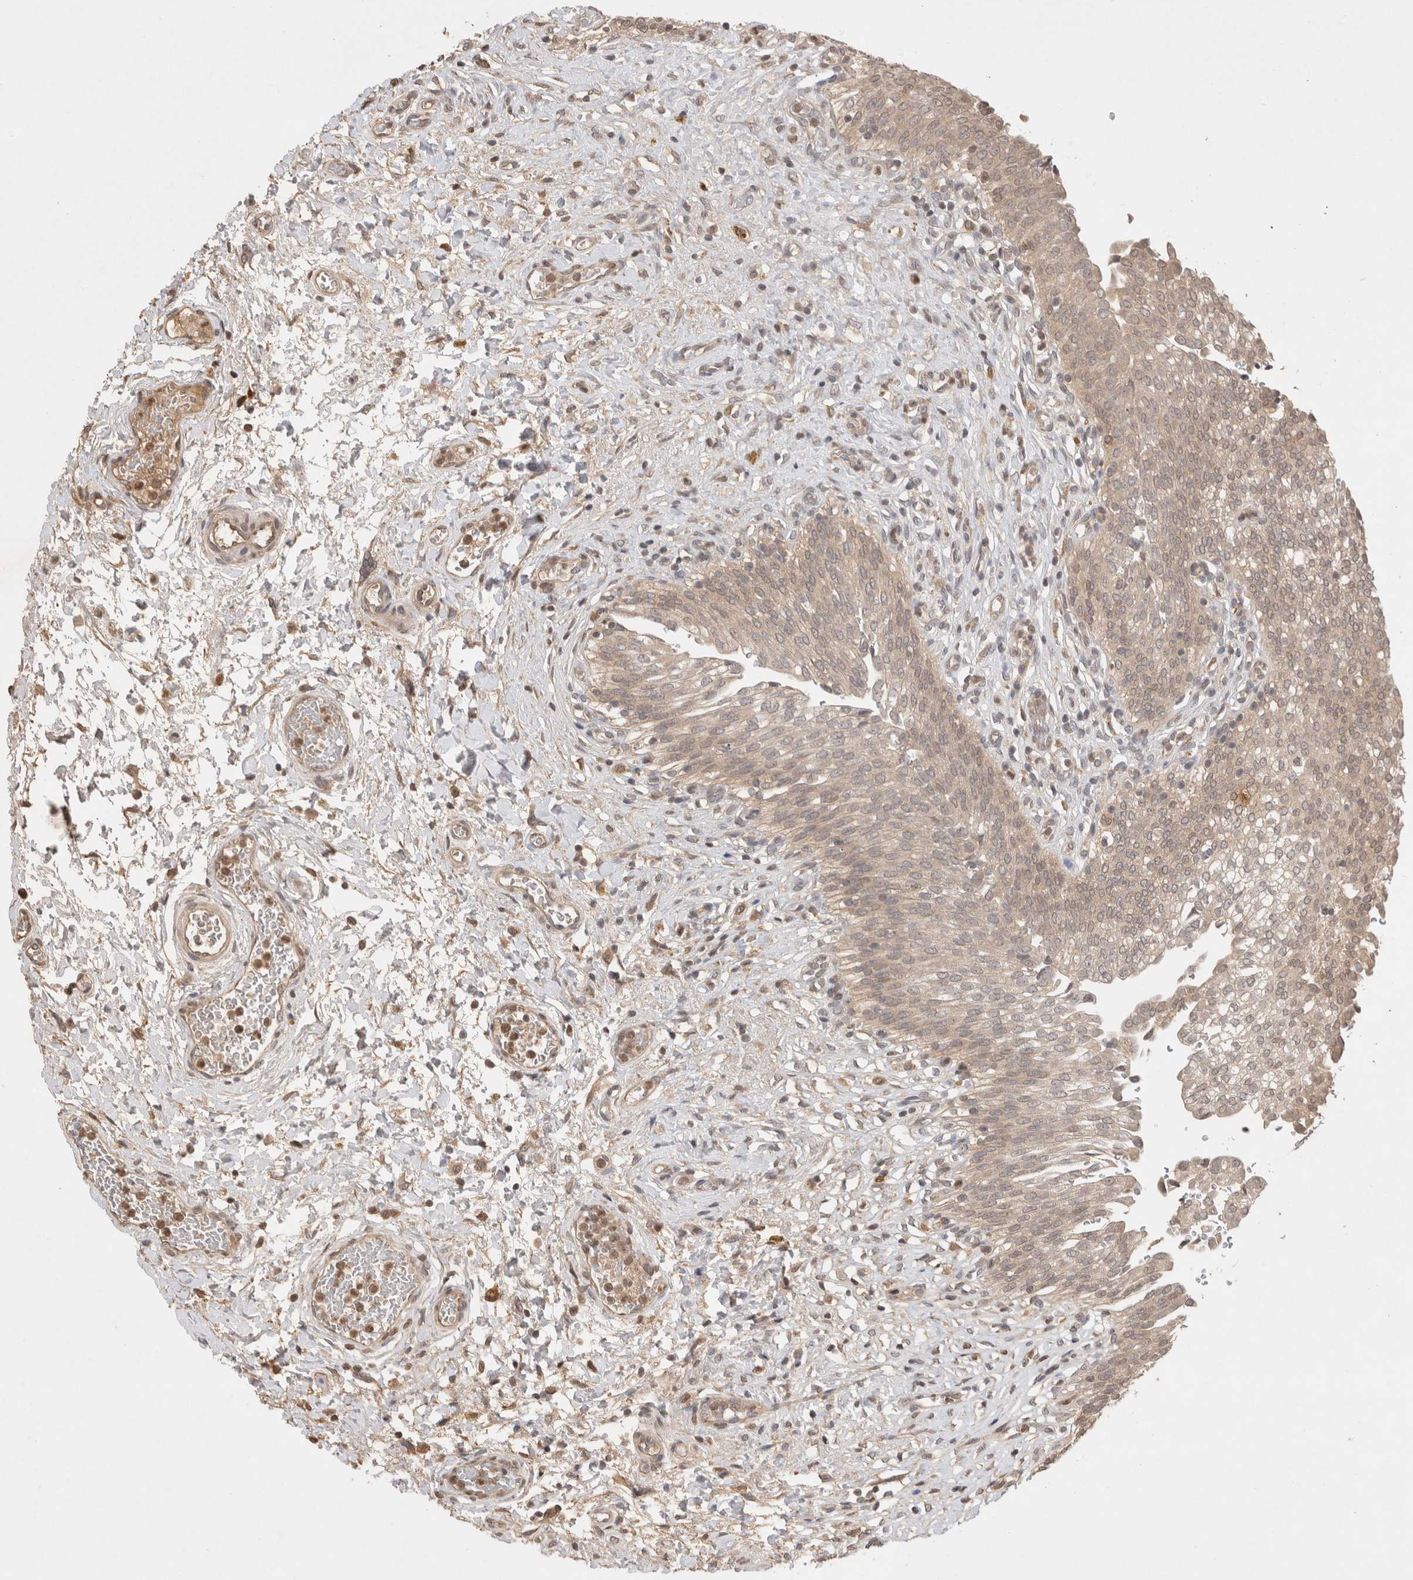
{"staining": {"intensity": "moderate", "quantity": ">75%", "location": "cytoplasmic/membranous"}, "tissue": "urinary bladder", "cell_type": "Urothelial cells", "image_type": "normal", "snomed": [{"axis": "morphology", "description": "Urothelial carcinoma, High grade"}, {"axis": "topography", "description": "Urinary bladder"}], "caption": "This image shows normal urinary bladder stained with immunohistochemistry to label a protein in brown. The cytoplasmic/membranous of urothelial cells show moderate positivity for the protein. Nuclei are counter-stained blue.", "gene": "PRMT3", "patient": {"sex": "male", "age": 46}}